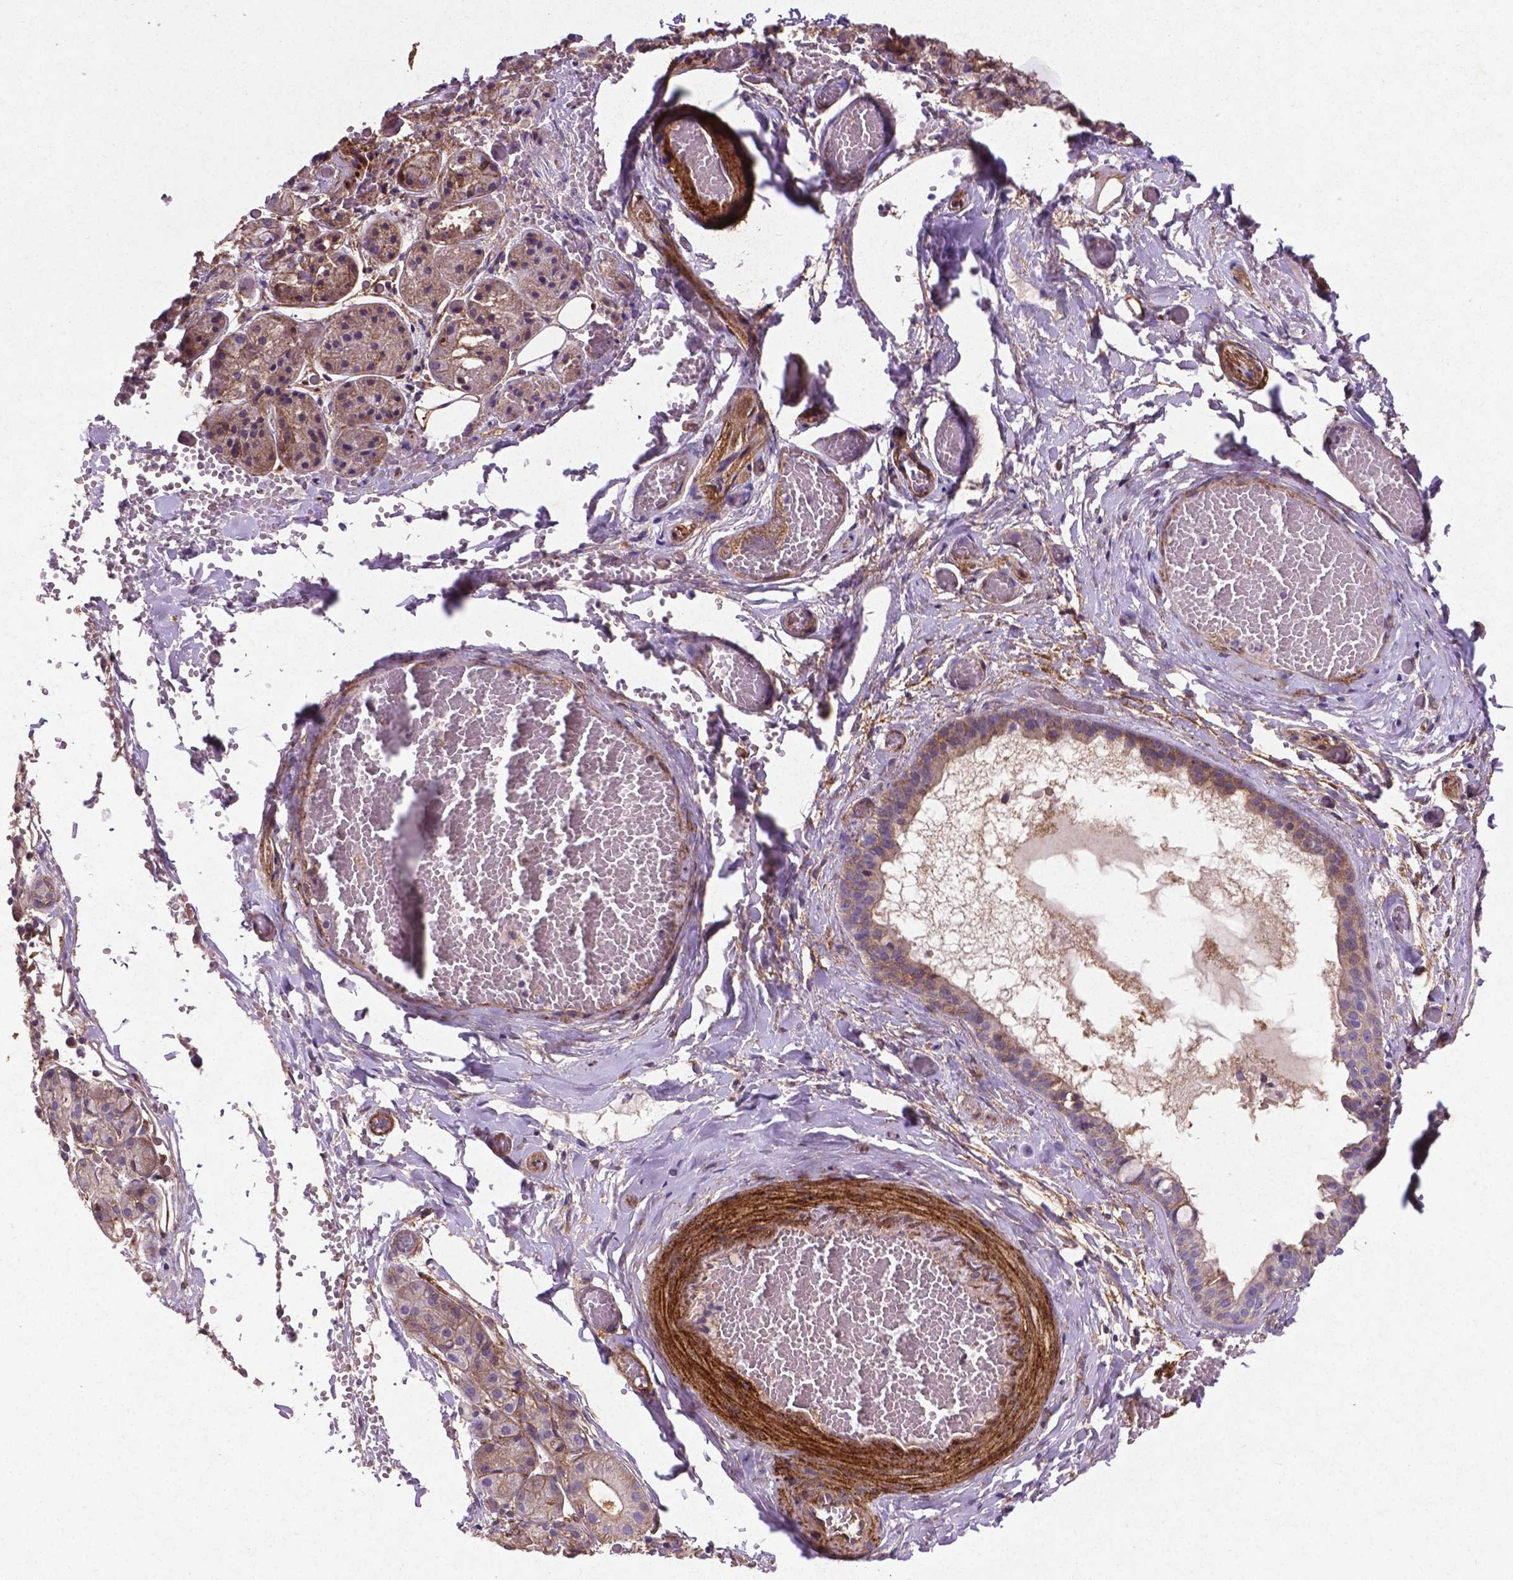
{"staining": {"intensity": "weak", "quantity": "25%-75%", "location": "cytoplasmic/membranous"}, "tissue": "salivary gland", "cell_type": "Glandular cells", "image_type": "normal", "snomed": [{"axis": "morphology", "description": "Normal tissue, NOS"}, {"axis": "topography", "description": "Salivary gland"}, {"axis": "topography", "description": "Peripheral nerve tissue"}], "caption": "Brown immunohistochemical staining in unremarkable salivary gland shows weak cytoplasmic/membranous positivity in about 25%-75% of glandular cells. The staining was performed using DAB (3,3'-diaminobenzidine) to visualize the protein expression in brown, while the nuclei were stained in blue with hematoxylin (Magnification: 20x).", "gene": "RRAS", "patient": {"sex": "male", "age": 71}}